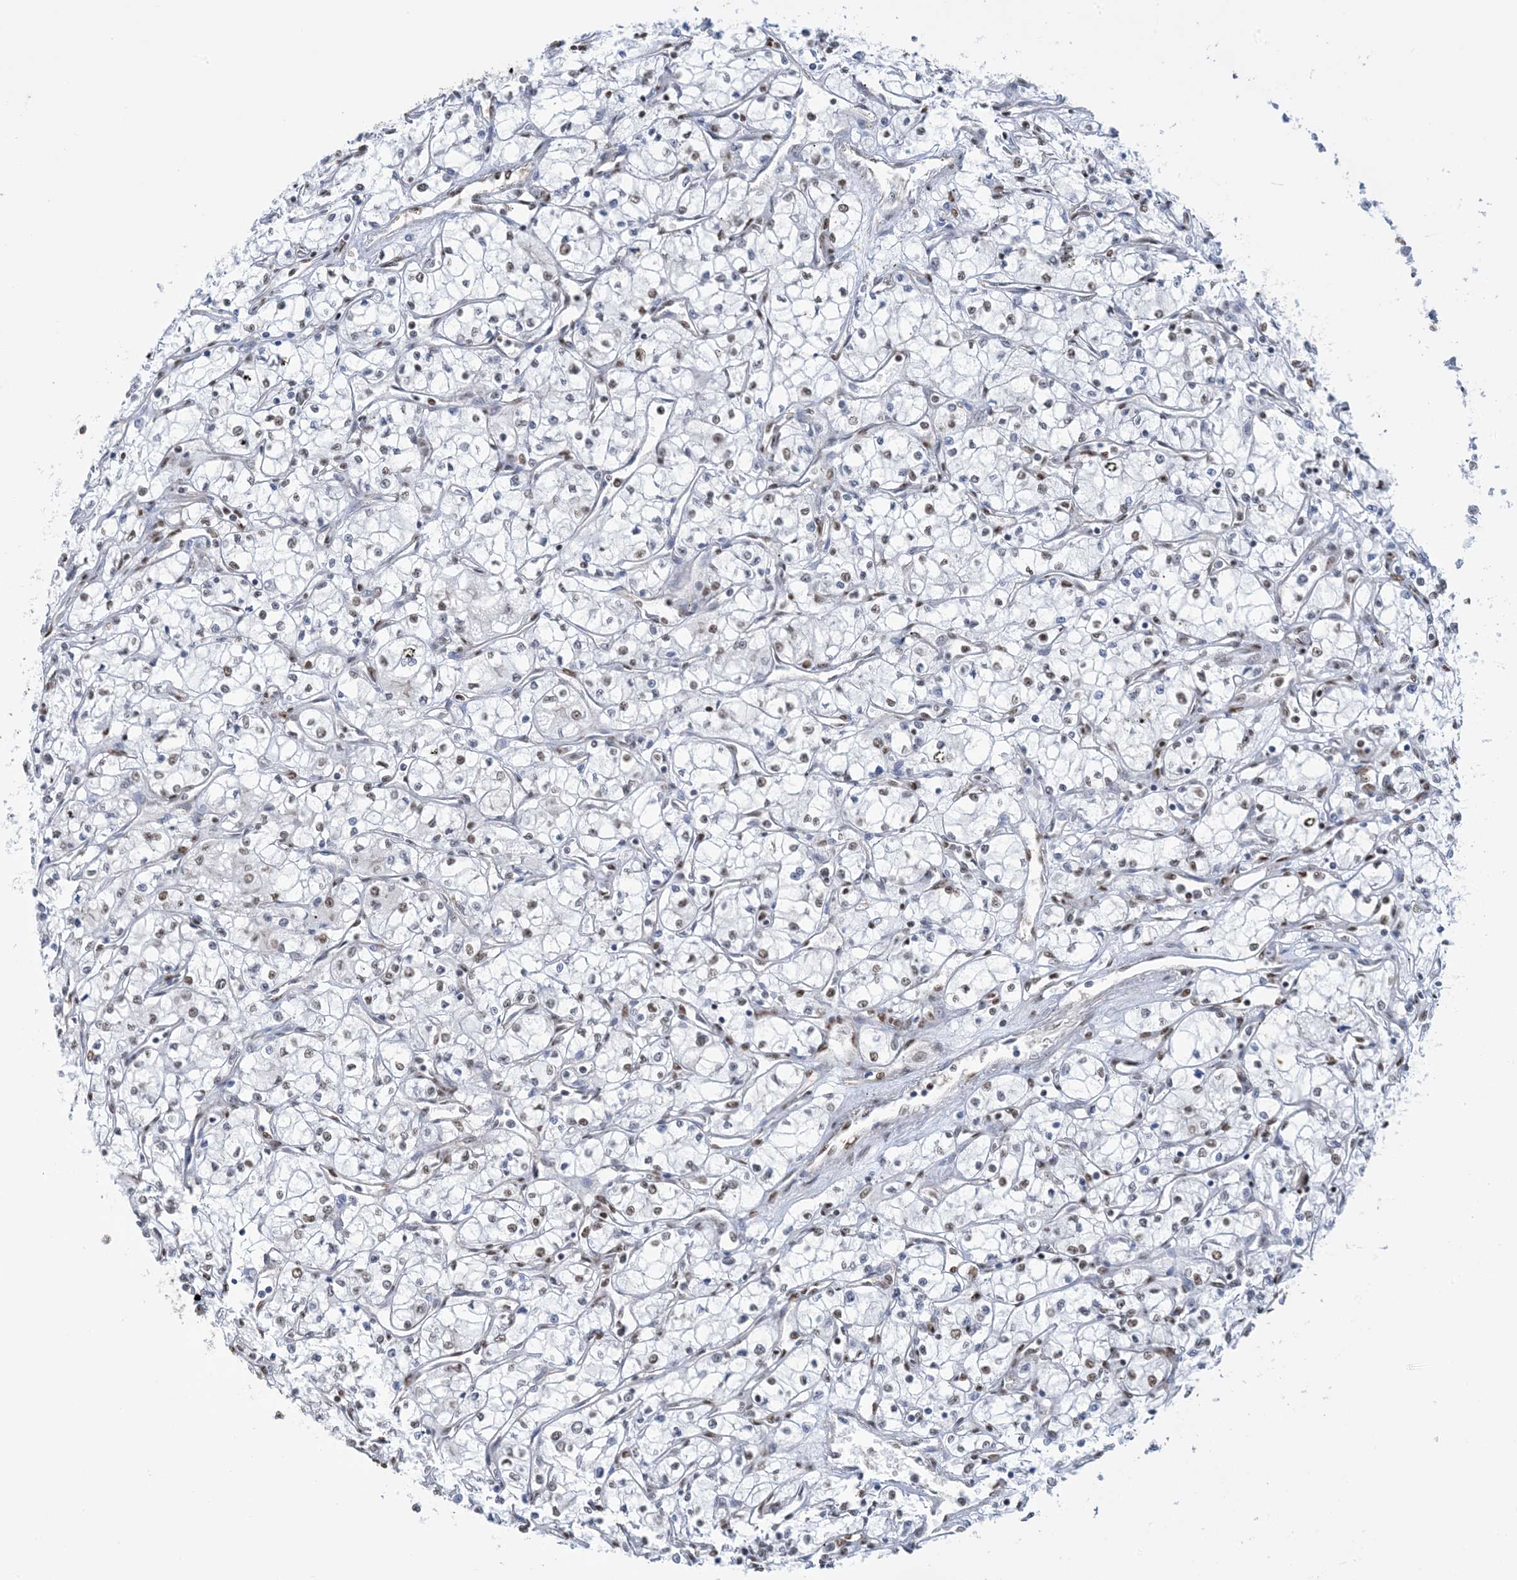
{"staining": {"intensity": "weak", "quantity": "25%-75%", "location": "nuclear"}, "tissue": "renal cancer", "cell_type": "Tumor cells", "image_type": "cancer", "snomed": [{"axis": "morphology", "description": "Adenocarcinoma, NOS"}, {"axis": "topography", "description": "Kidney"}], "caption": "Immunohistochemical staining of human renal cancer shows low levels of weak nuclear positivity in approximately 25%-75% of tumor cells.", "gene": "ZNF792", "patient": {"sex": "male", "age": 59}}